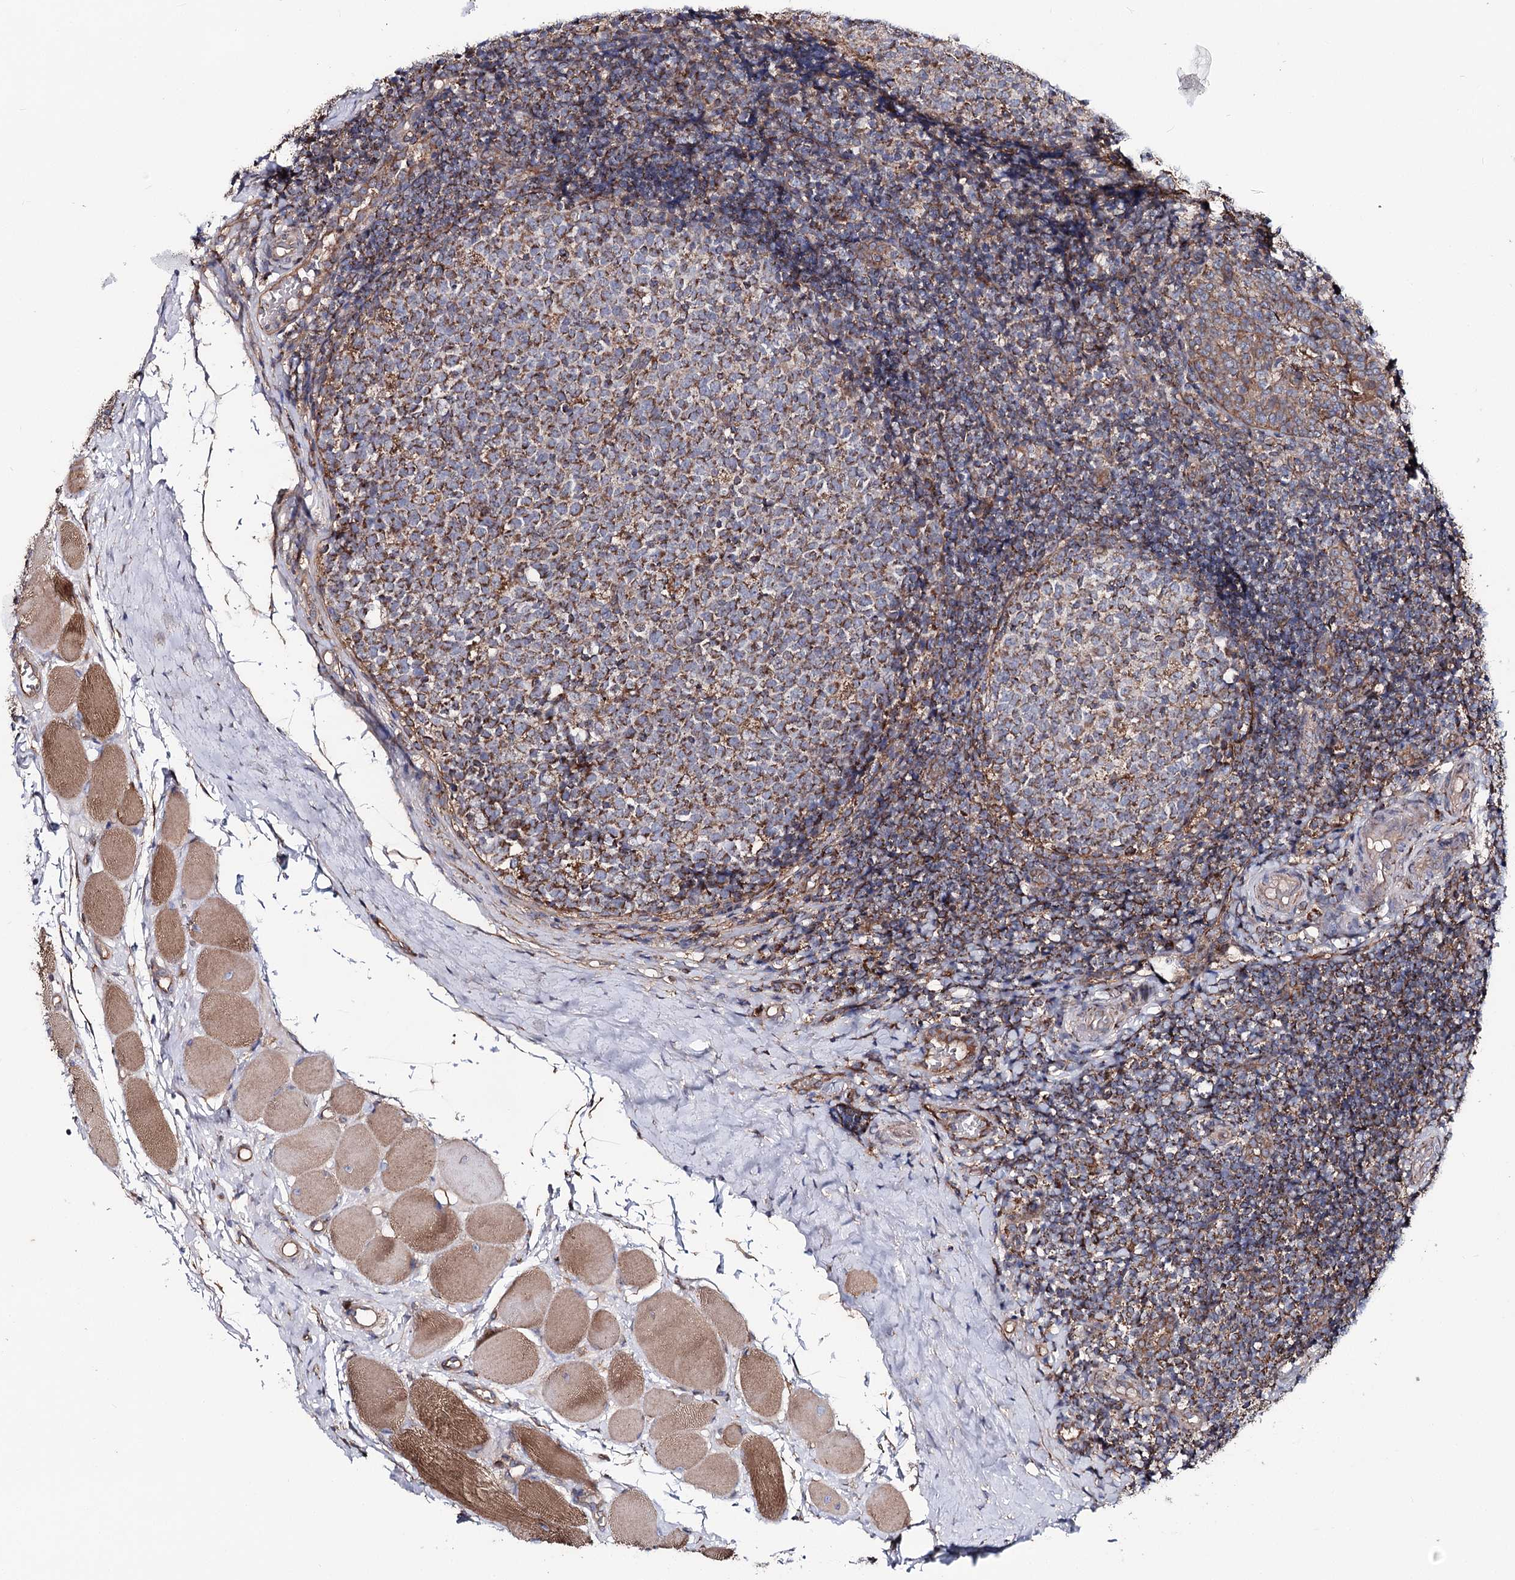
{"staining": {"intensity": "moderate", "quantity": ">75%", "location": "cytoplasmic/membranous"}, "tissue": "tonsil", "cell_type": "Germinal center cells", "image_type": "normal", "snomed": [{"axis": "morphology", "description": "Normal tissue, NOS"}, {"axis": "topography", "description": "Tonsil"}], "caption": "Approximately >75% of germinal center cells in unremarkable human tonsil show moderate cytoplasmic/membranous protein expression as visualized by brown immunohistochemical staining.", "gene": "MSANTD2", "patient": {"sex": "female", "age": 19}}